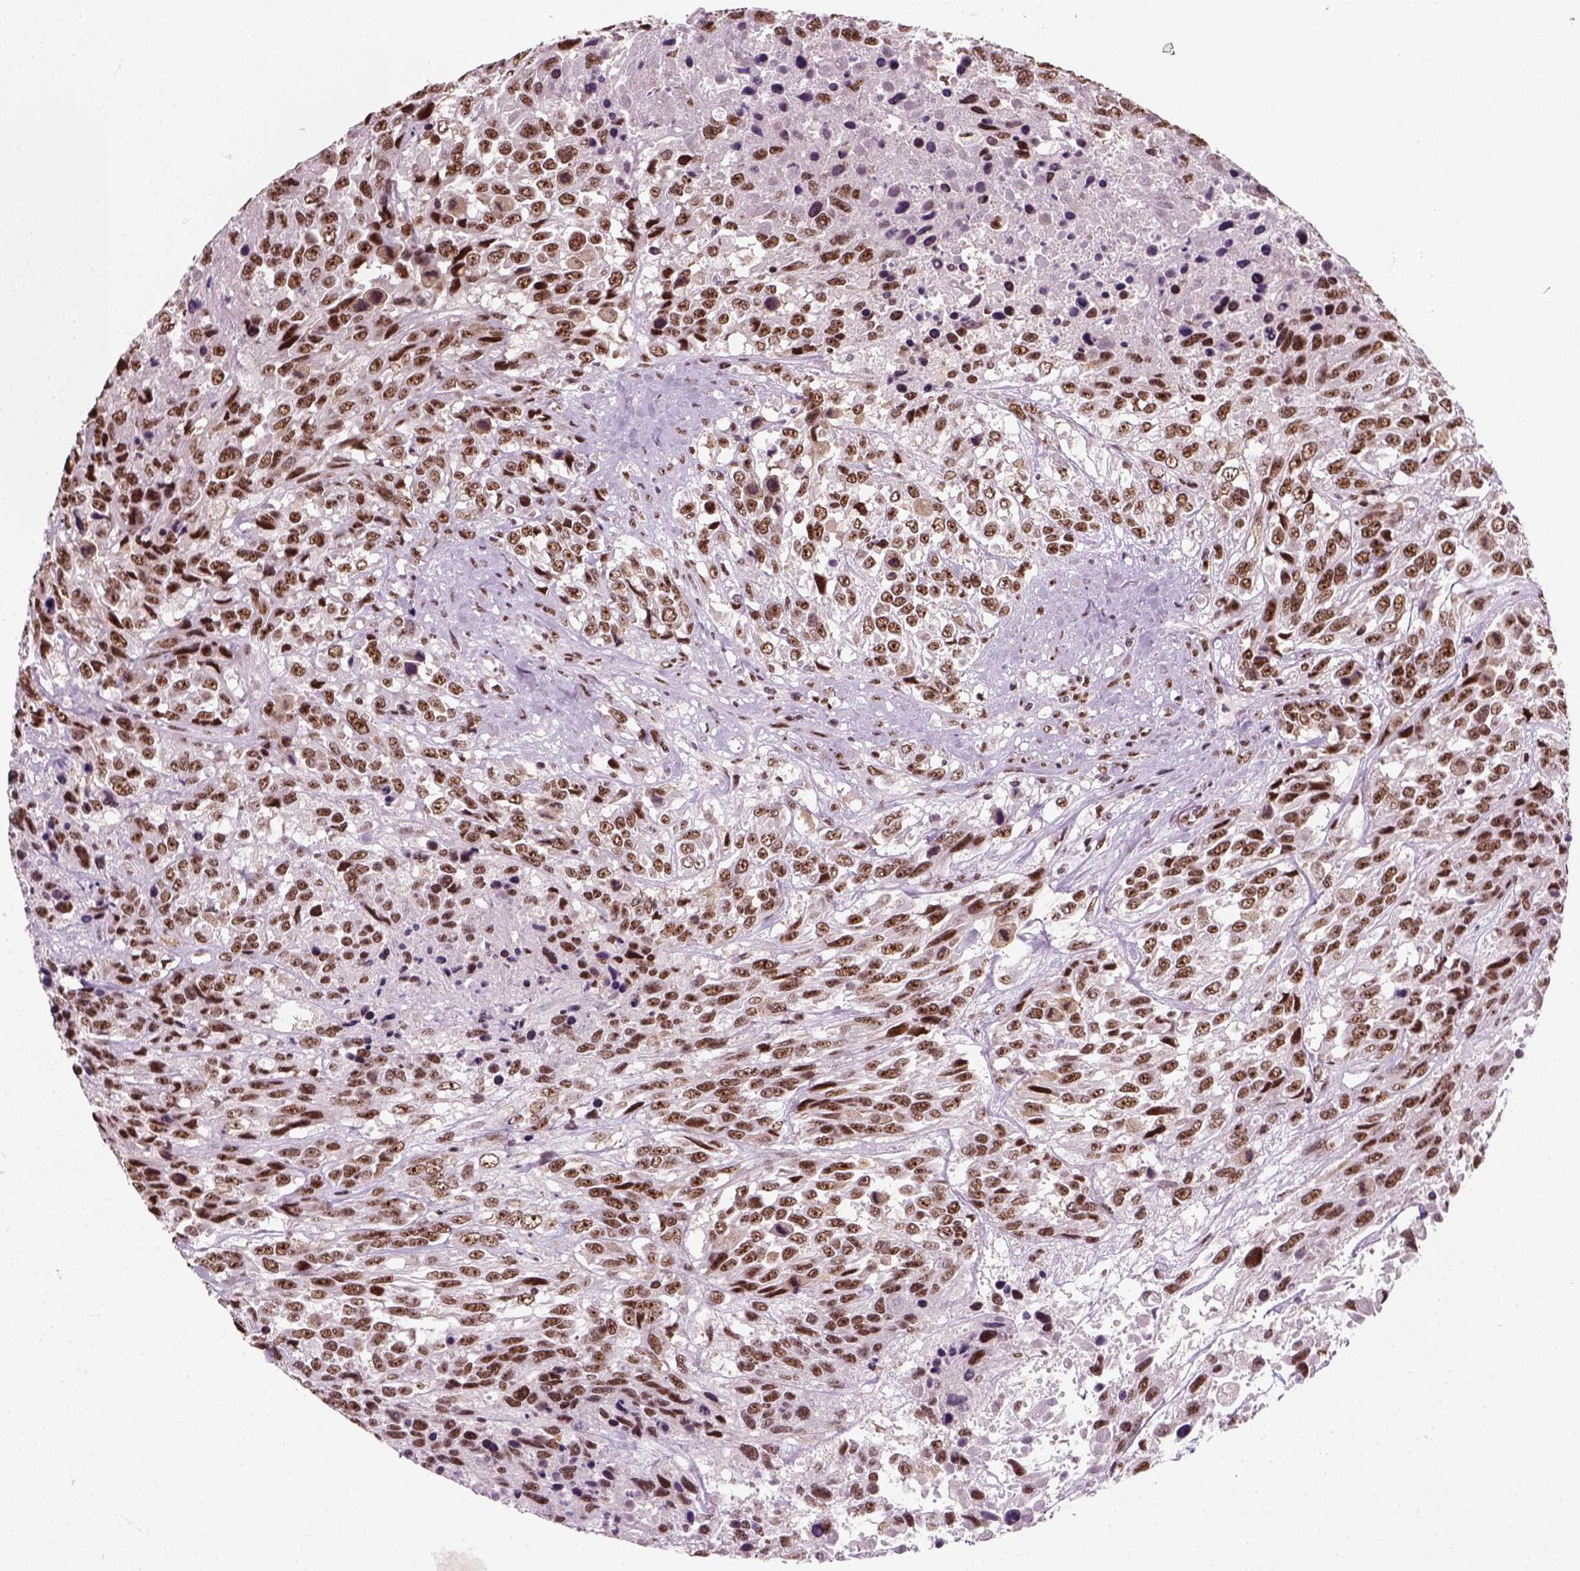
{"staining": {"intensity": "moderate", "quantity": ">75%", "location": "nuclear"}, "tissue": "urothelial cancer", "cell_type": "Tumor cells", "image_type": "cancer", "snomed": [{"axis": "morphology", "description": "Urothelial carcinoma, High grade"}, {"axis": "topography", "description": "Urinary bladder"}], "caption": "The photomicrograph shows staining of urothelial cancer, revealing moderate nuclear protein staining (brown color) within tumor cells. (IHC, brightfield microscopy, high magnification).", "gene": "GTF2F1", "patient": {"sex": "female", "age": 70}}